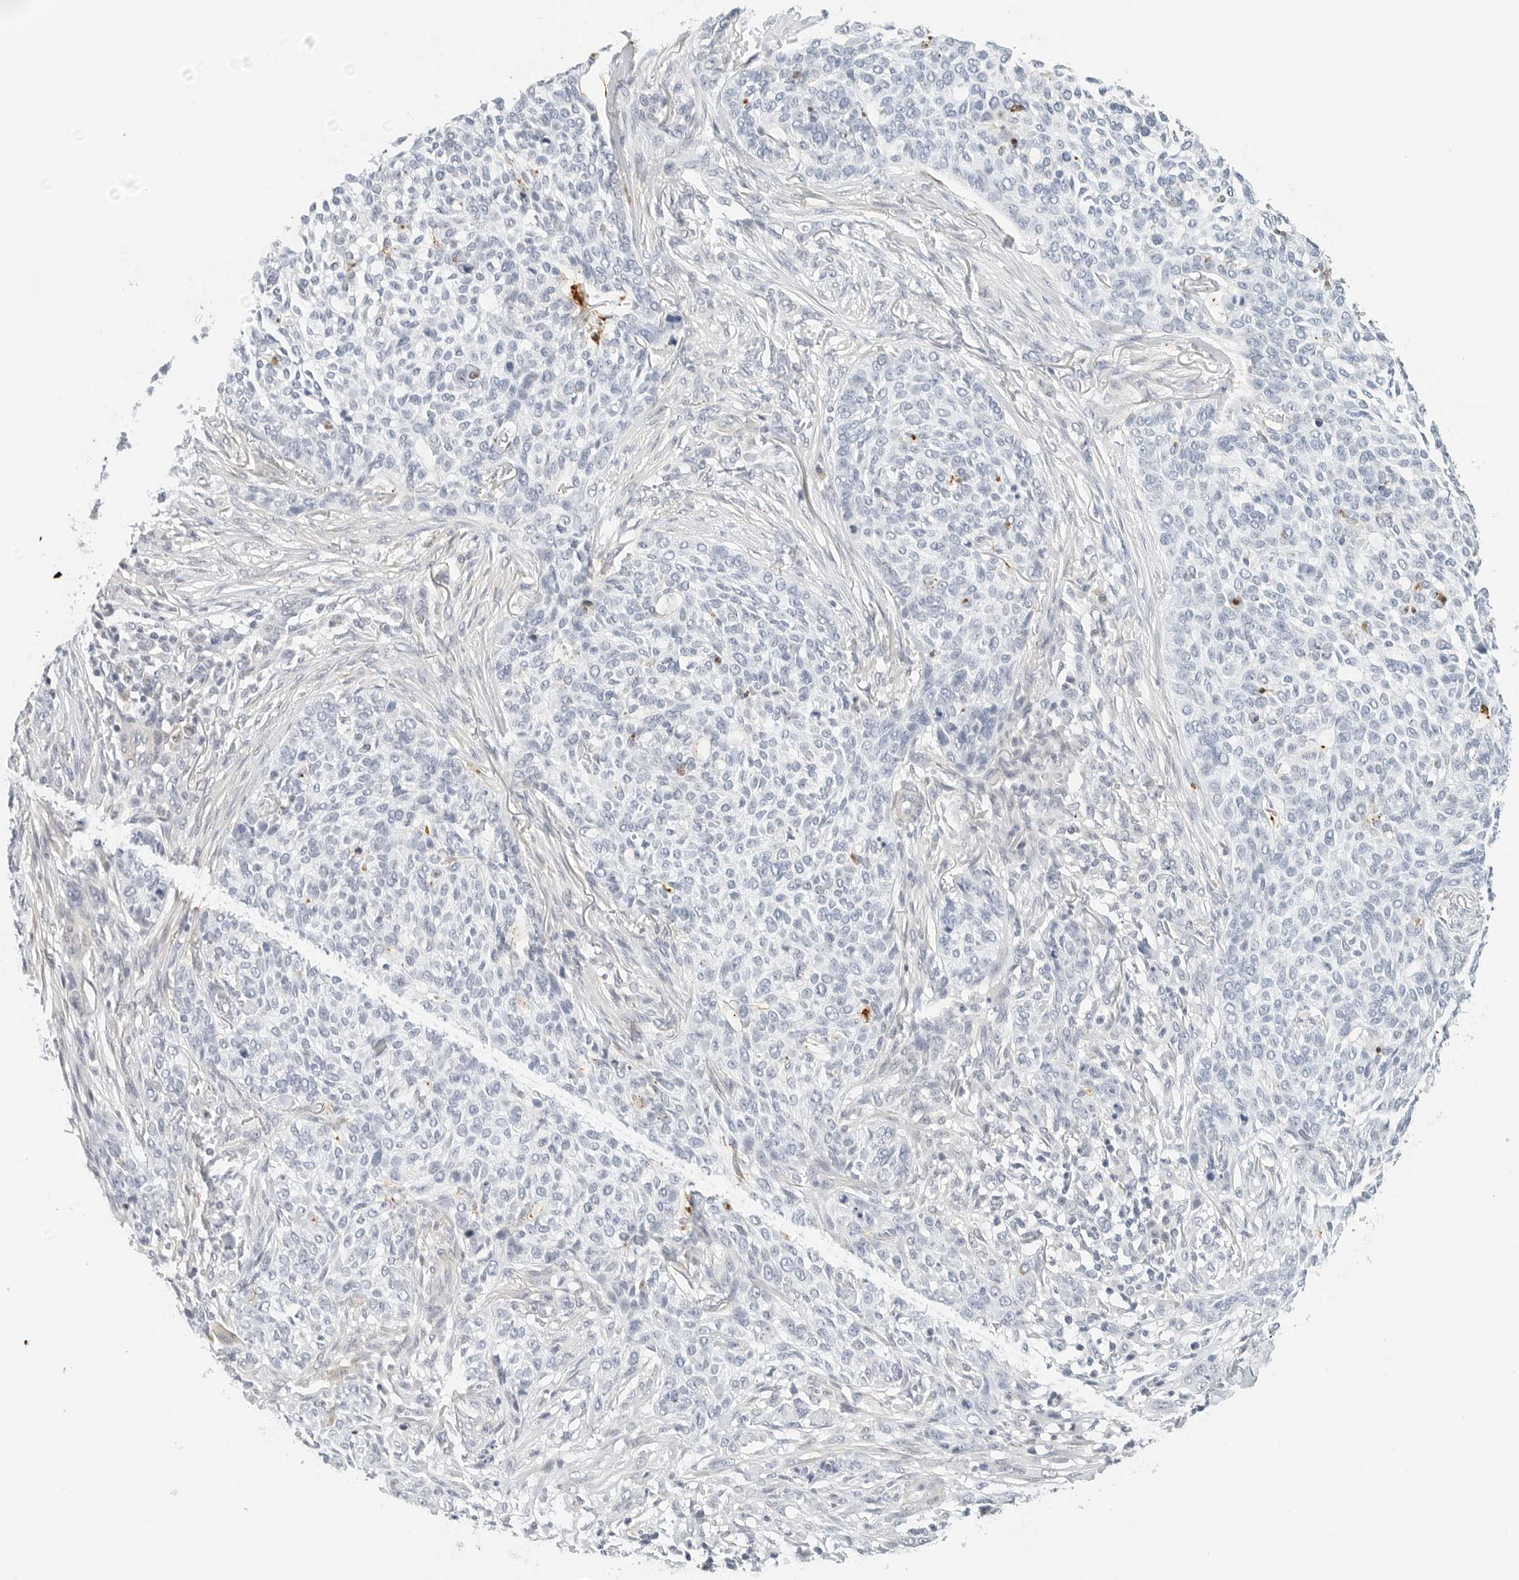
{"staining": {"intensity": "negative", "quantity": "none", "location": "none"}, "tissue": "skin cancer", "cell_type": "Tumor cells", "image_type": "cancer", "snomed": [{"axis": "morphology", "description": "Basal cell carcinoma"}, {"axis": "topography", "description": "Skin"}], "caption": "An IHC micrograph of basal cell carcinoma (skin) is shown. There is no staining in tumor cells of basal cell carcinoma (skin).", "gene": "PKDCC", "patient": {"sex": "female", "age": 64}}